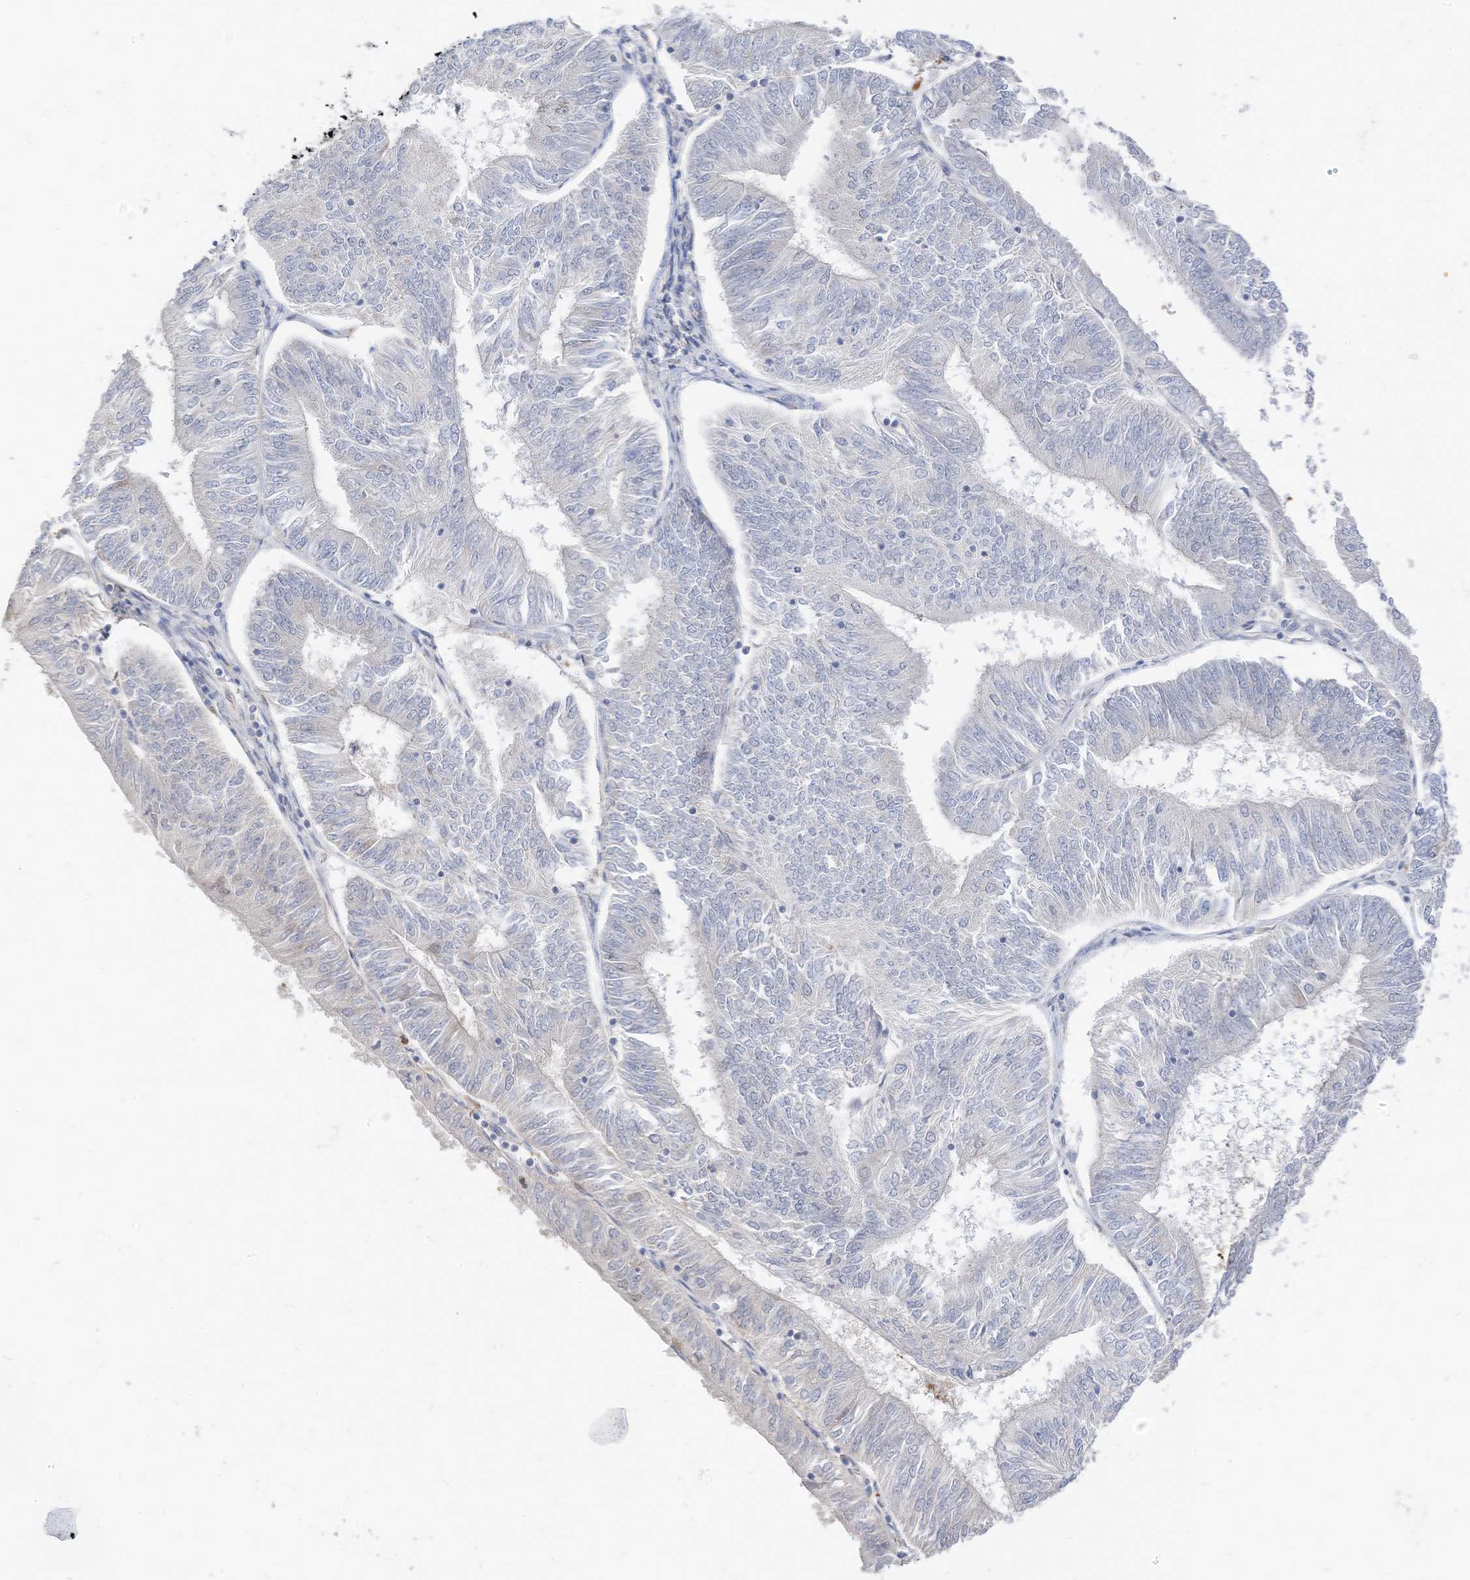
{"staining": {"intensity": "negative", "quantity": "none", "location": "none"}, "tissue": "endometrial cancer", "cell_type": "Tumor cells", "image_type": "cancer", "snomed": [{"axis": "morphology", "description": "Adenocarcinoma, NOS"}, {"axis": "topography", "description": "Endometrium"}], "caption": "Tumor cells show no significant protein staining in endometrial cancer (adenocarcinoma). Brightfield microscopy of immunohistochemistry stained with DAB (3,3'-diaminobenzidine) (brown) and hematoxylin (blue), captured at high magnification.", "gene": "ATP13A1", "patient": {"sex": "female", "age": 58}}